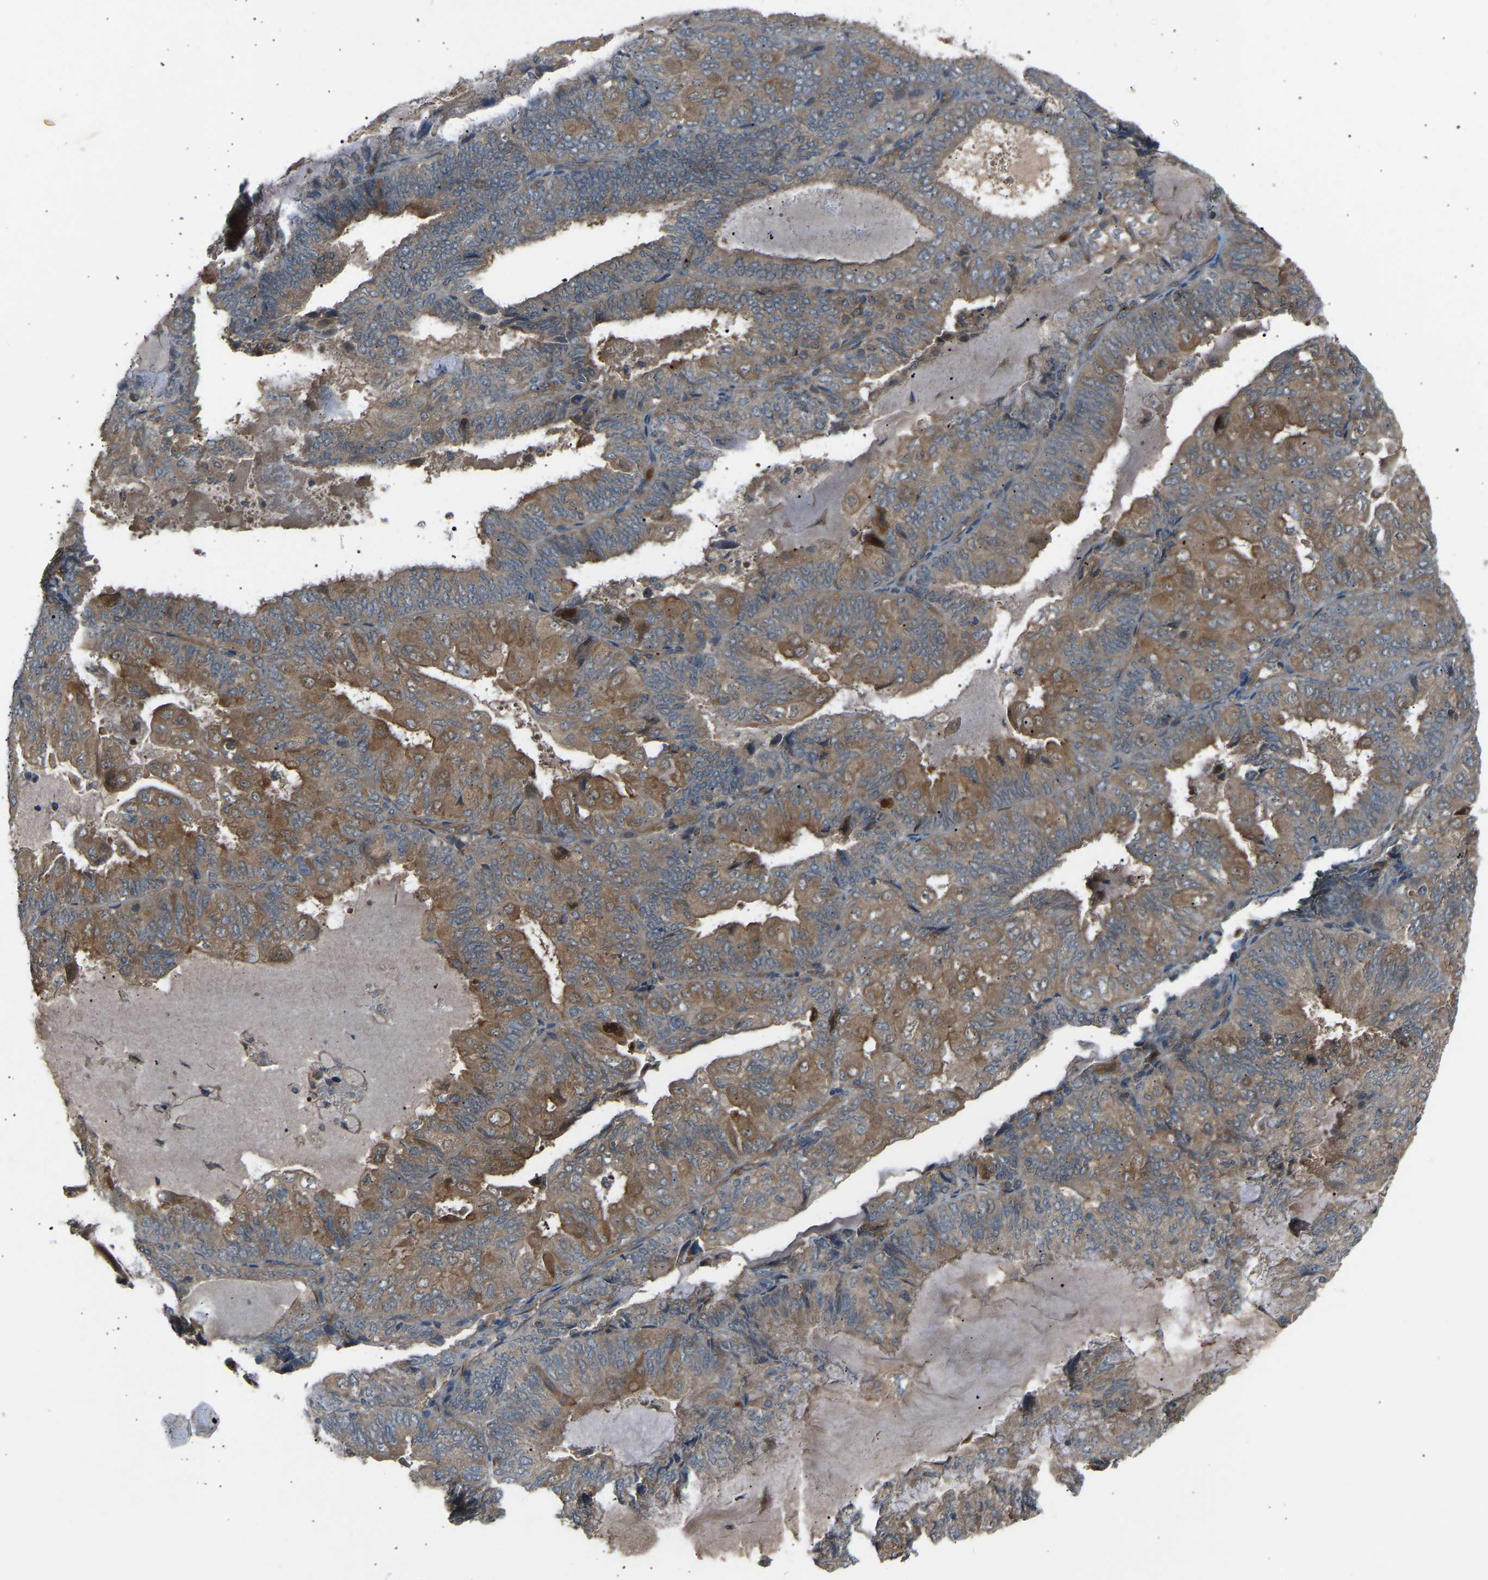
{"staining": {"intensity": "moderate", "quantity": "25%-75%", "location": "cytoplasmic/membranous"}, "tissue": "endometrial cancer", "cell_type": "Tumor cells", "image_type": "cancer", "snomed": [{"axis": "morphology", "description": "Adenocarcinoma, NOS"}, {"axis": "topography", "description": "Endometrium"}], "caption": "About 25%-75% of tumor cells in human adenocarcinoma (endometrial) reveal moderate cytoplasmic/membranous protein positivity as visualized by brown immunohistochemical staining.", "gene": "GAS2L1", "patient": {"sex": "female", "age": 81}}